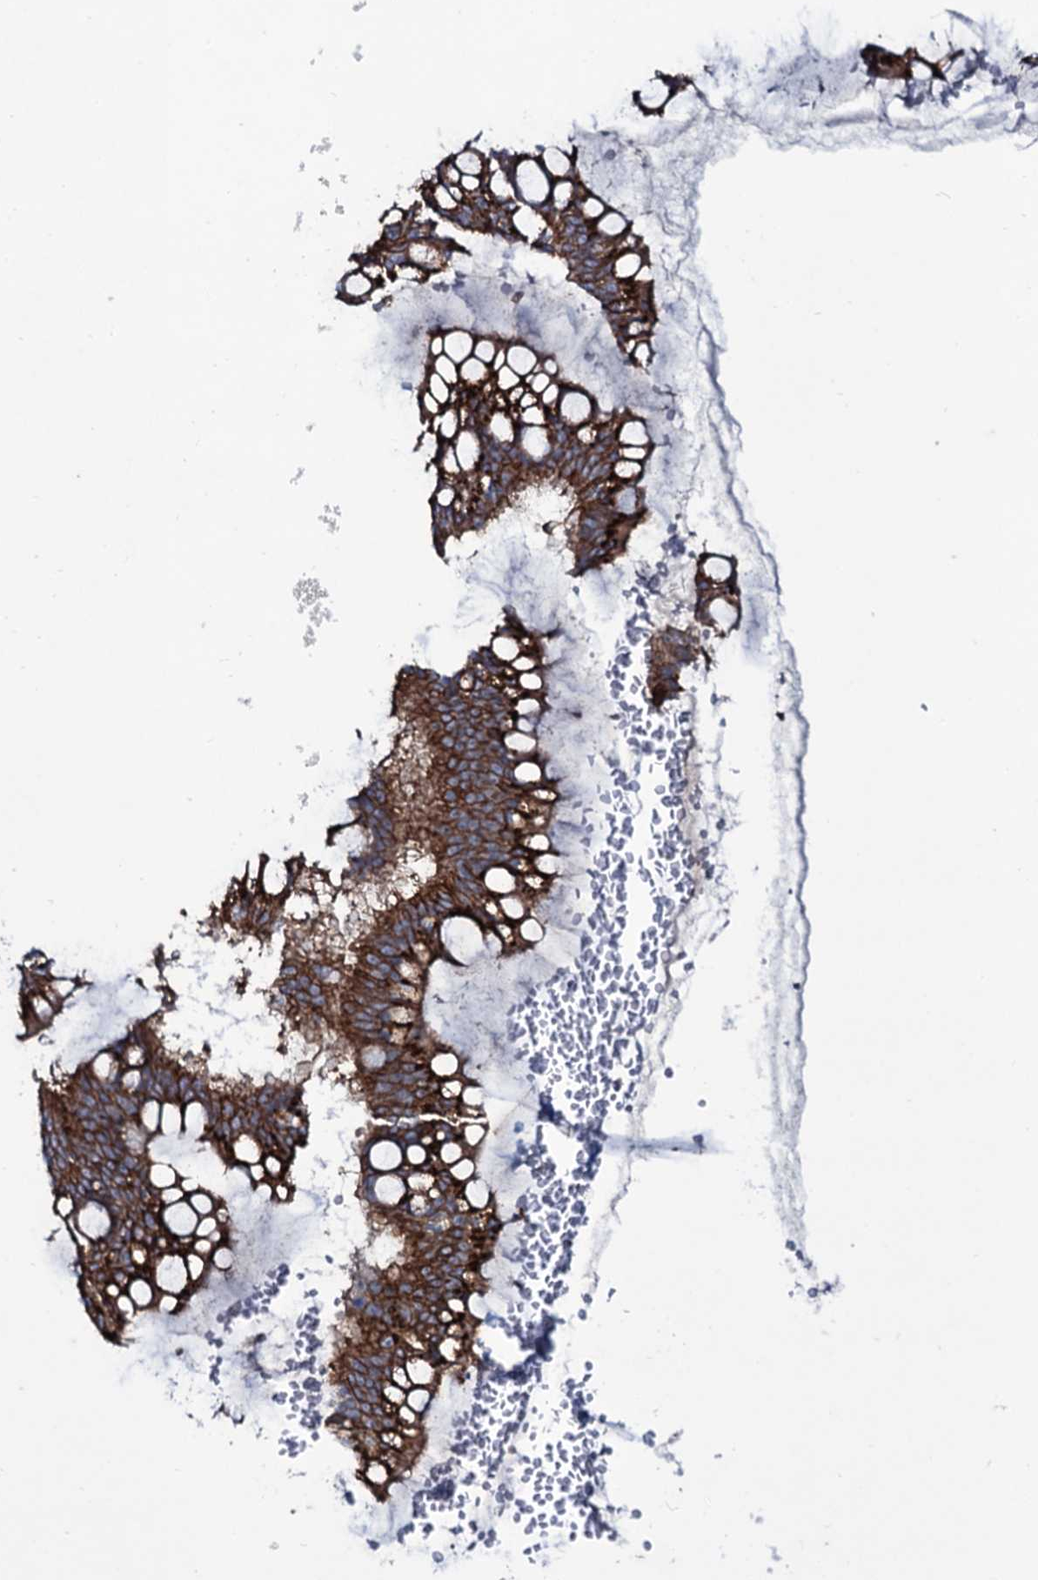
{"staining": {"intensity": "strong", "quantity": ">75%", "location": "cytoplasmic/membranous"}, "tissue": "ovarian cancer", "cell_type": "Tumor cells", "image_type": "cancer", "snomed": [{"axis": "morphology", "description": "Cystadenocarcinoma, mucinous, NOS"}, {"axis": "topography", "description": "Ovary"}], "caption": "Protein analysis of mucinous cystadenocarcinoma (ovarian) tissue shows strong cytoplasmic/membranous expression in approximately >75% of tumor cells.", "gene": "SNAP23", "patient": {"sex": "female", "age": 73}}